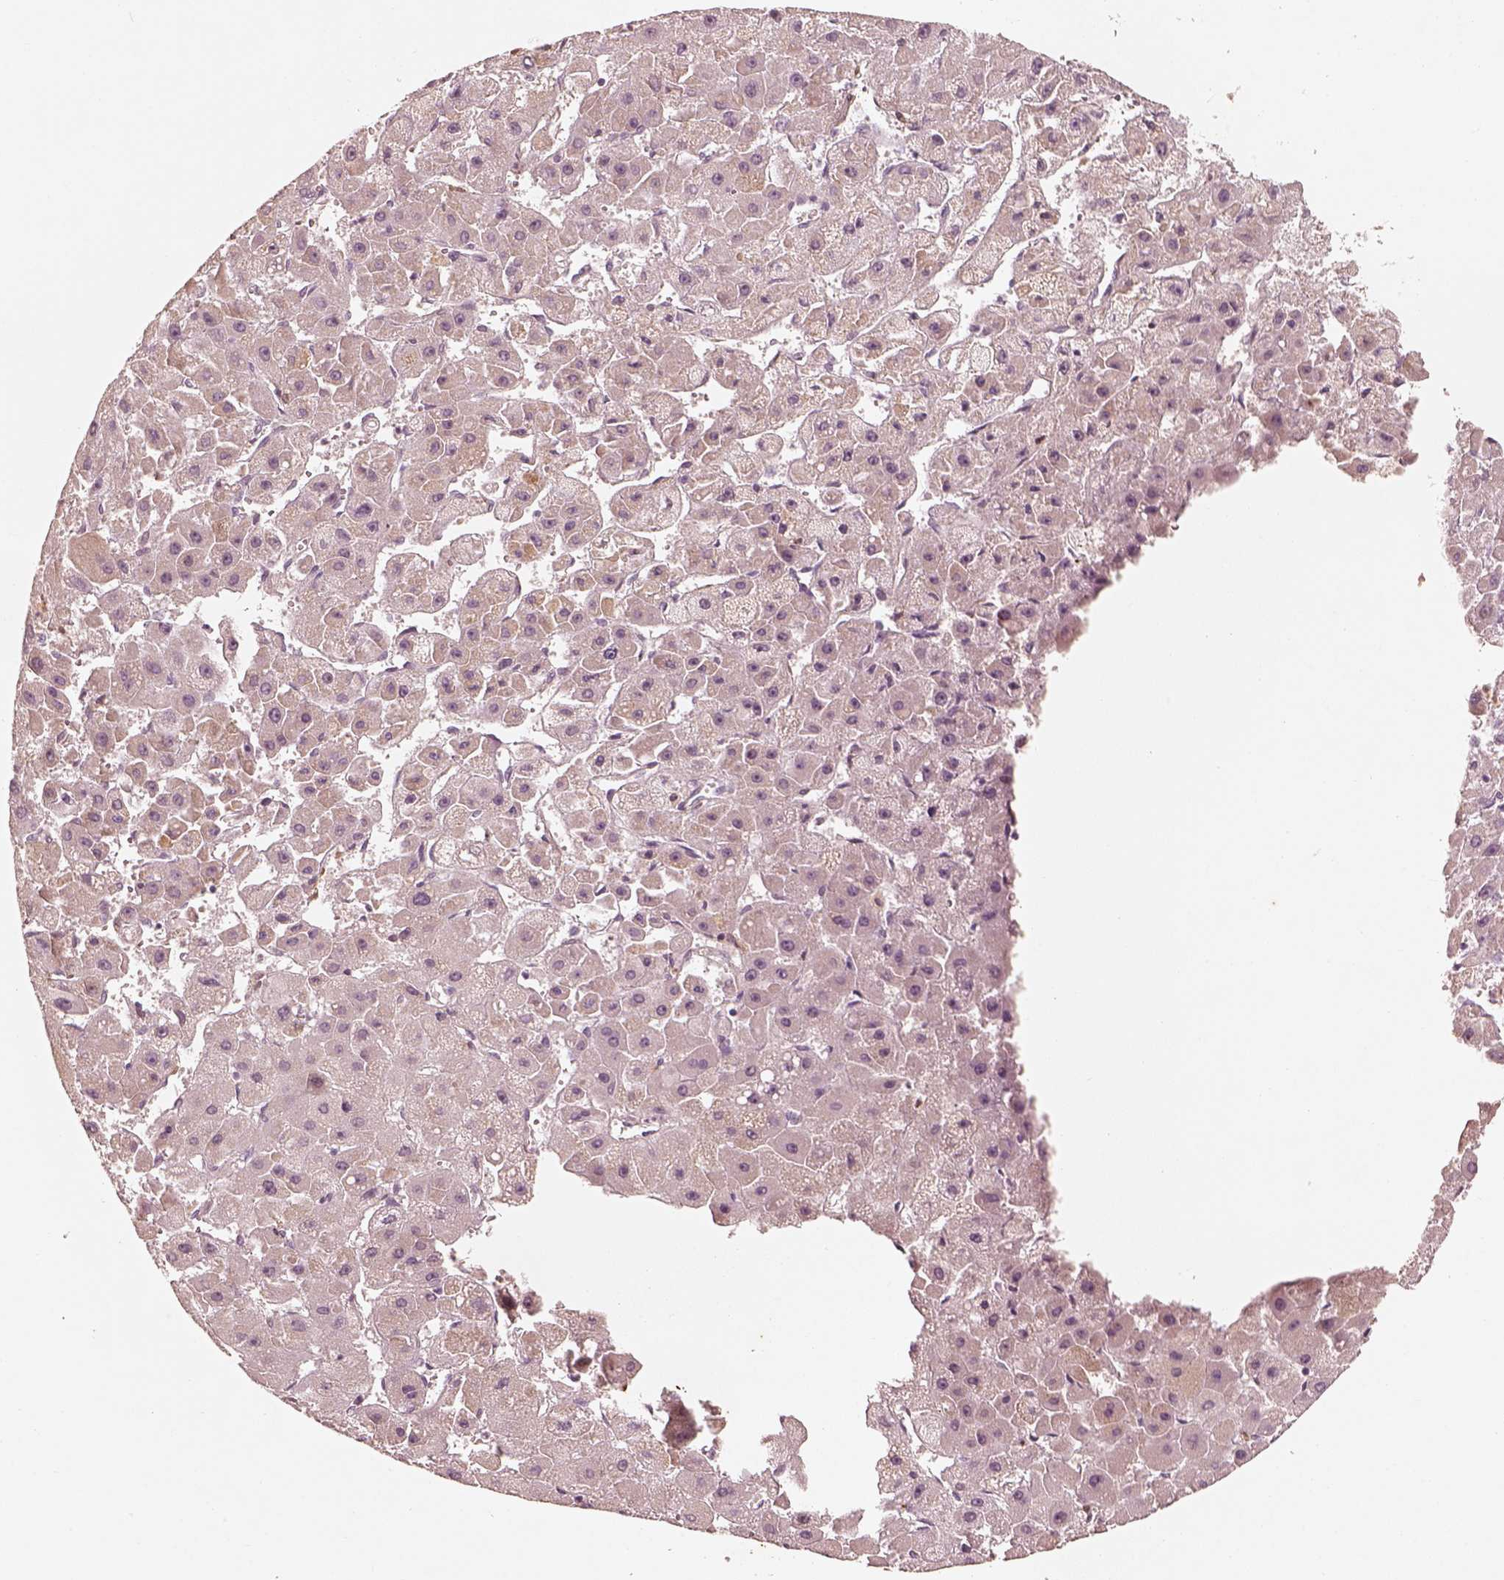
{"staining": {"intensity": "negative", "quantity": "none", "location": "none"}, "tissue": "liver cancer", "cell_type": "Tumor cells", "image_type": "cancer", "snomed": [{"axis": "morphology", "description": "Carcinoma, Hepatocellular, NOS"}, {"axis": "topography", "description": "Liver"}], "caption": "This is an immunohistochemistry (IHC) micrograph of human liver hepatocellular carcinoma. There is no staining in tumor cells.", "gene": "WLS", "patient": {"sex": "female", "age": 25}}